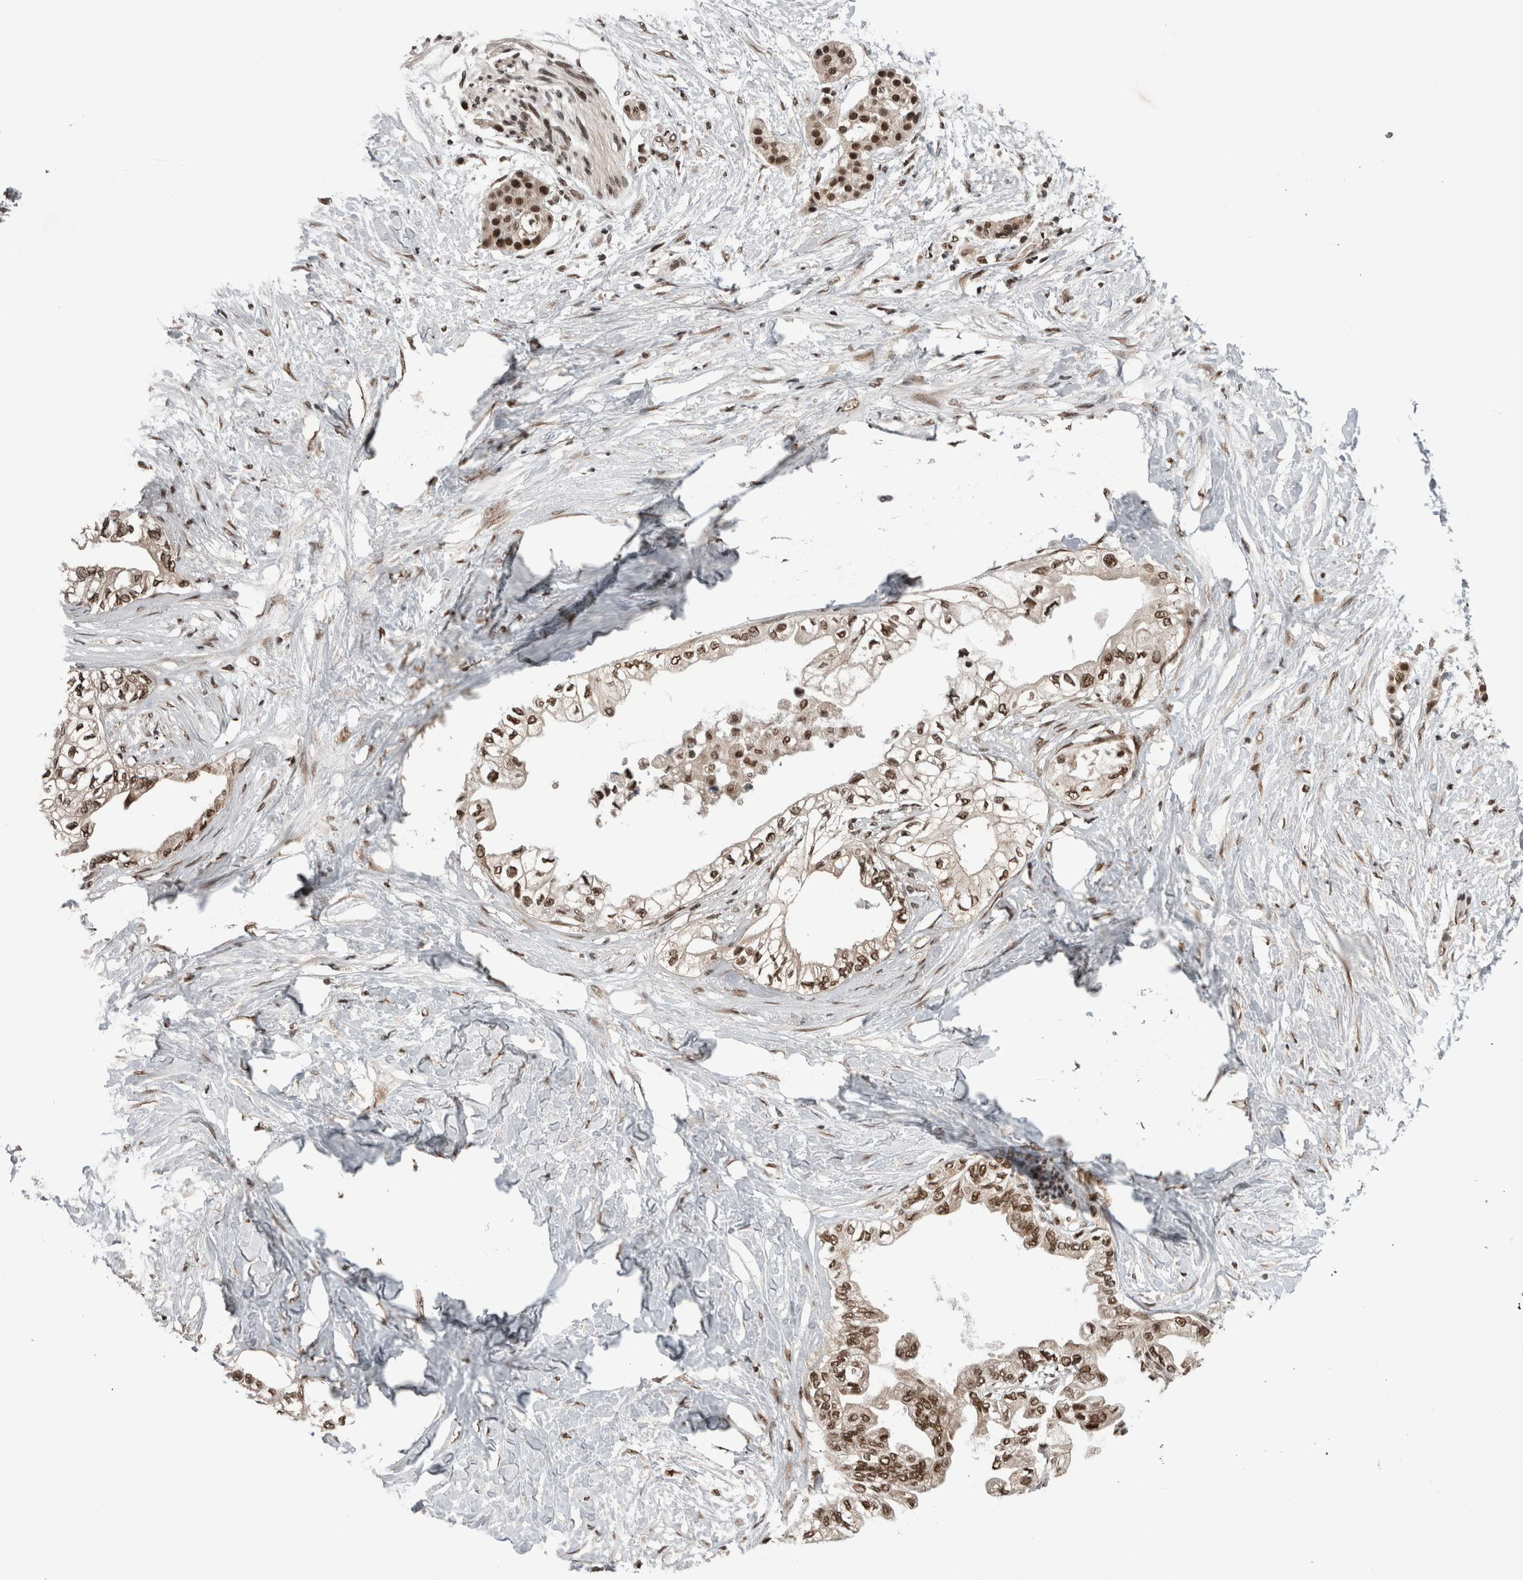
{"staining": {"intensity": "moderate", "quantity": ">75%", "location": "nuclear"}, "tissue": "pancreatic cancer", "cell_type": "Tumor cells", "image_type": "cancer", "snomed": [{"axis": "morphology", "description": "Normal tissue, NOS"}, {"axis": "morphology", "description": "Adenocarcinoma, NOS"}, {"axis": "topography", "description": "Pancreas"}, {"axis": "topography", "description": "Duodenum"}], "caption": "Moderate nuclear expression for a protein is appreciated in about >75% of tumor cells of pancreatic cancer (adenocarcinoma) using IHC.", "gene": "CPSF2", "patient": {"sex": "female", "age": 60}}